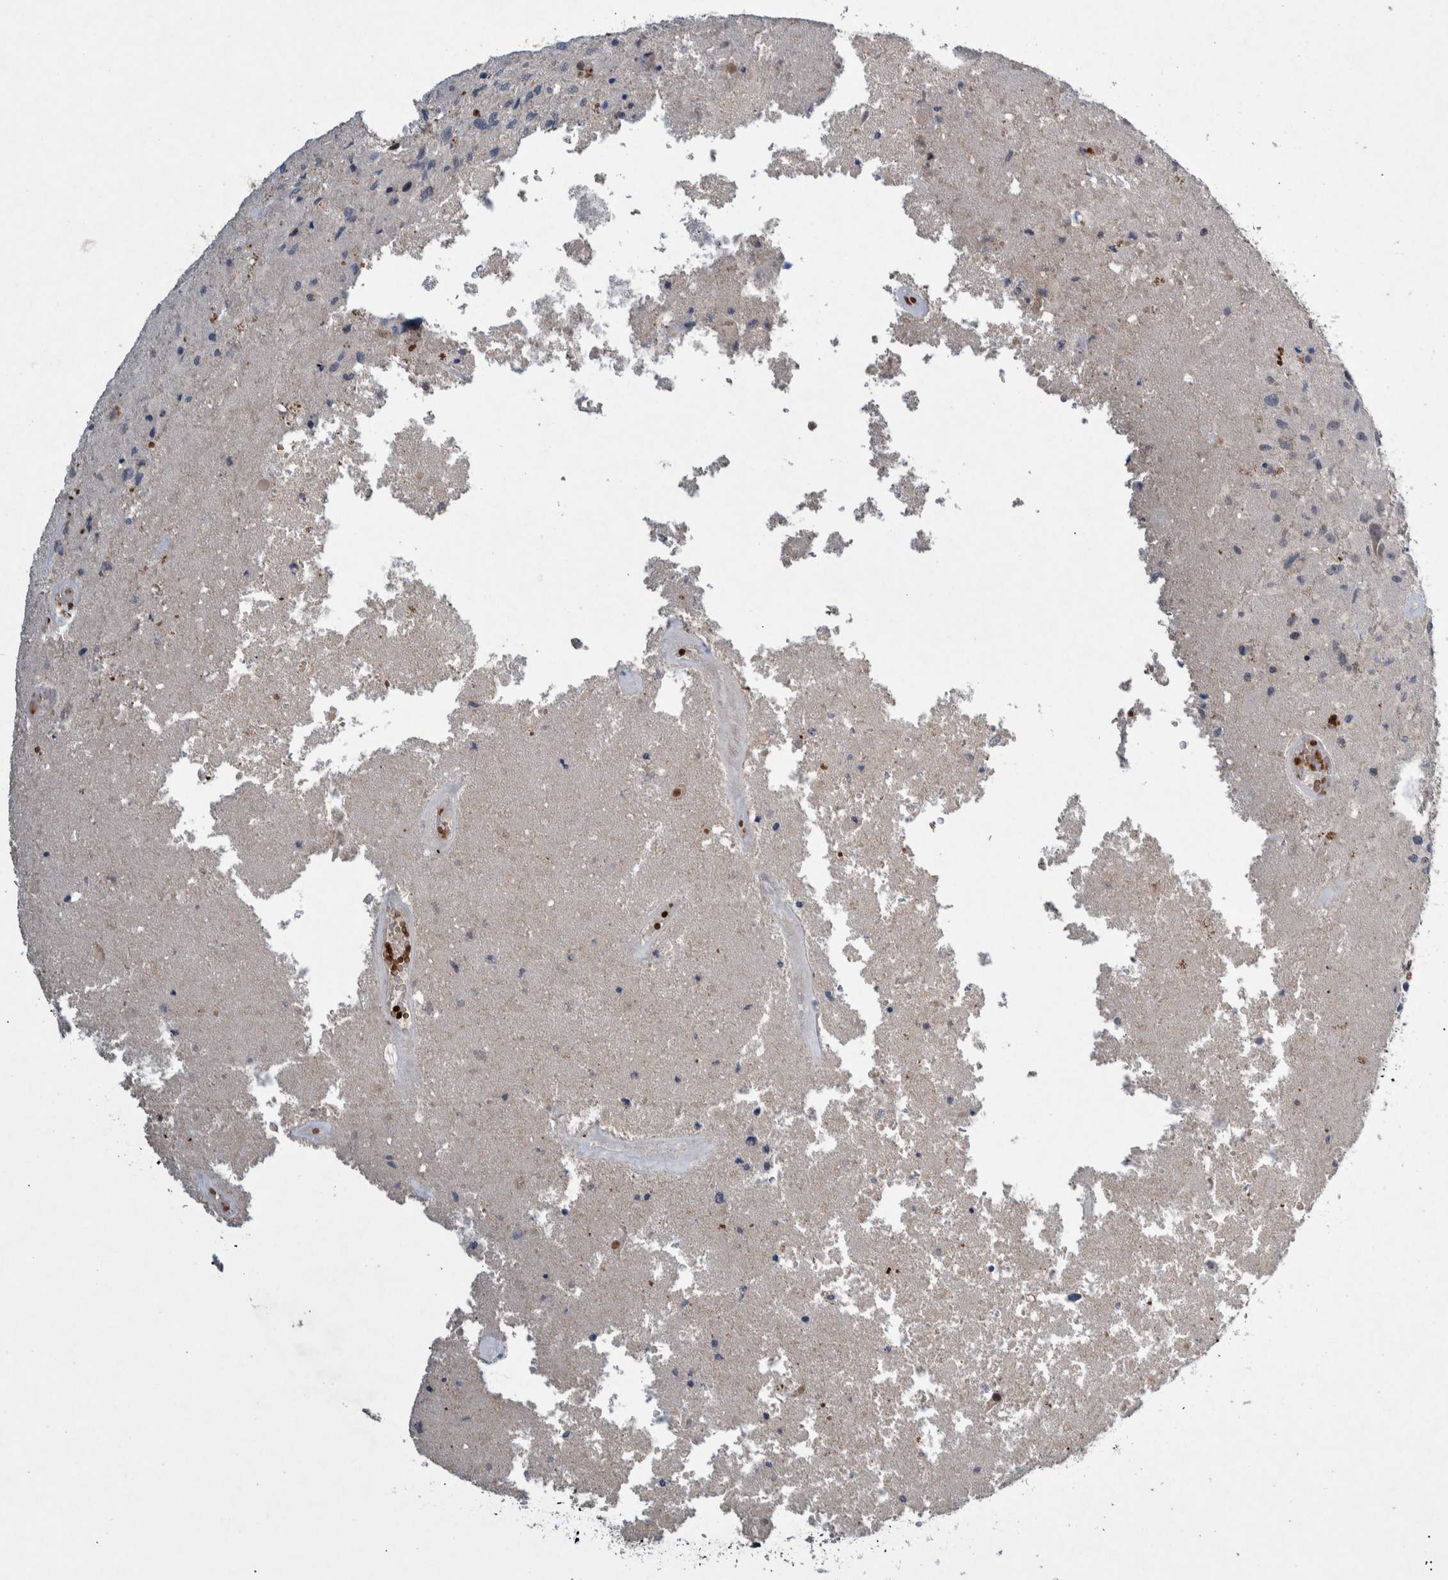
{"staining": {"intensity": "negative", "quantity": "none", "location": "none"}, "tissue": "glioma", "cell_type": "Tumor cells", "image_type": "cancer", "snomed": [{"axis": "morphology", "description": "Normal tissue, NOS"}, {"axis": "morphology", "description": "Glioma, malignant, High grade"}, {"axis": "topography", "description": "Cerebral cortex"}], "caption": "IHC of human malignant glioma (high-grade) reveals no staining in tumor cells.", "gene": "ESRP1", "patient": {"sex": "male", "age": 77}}